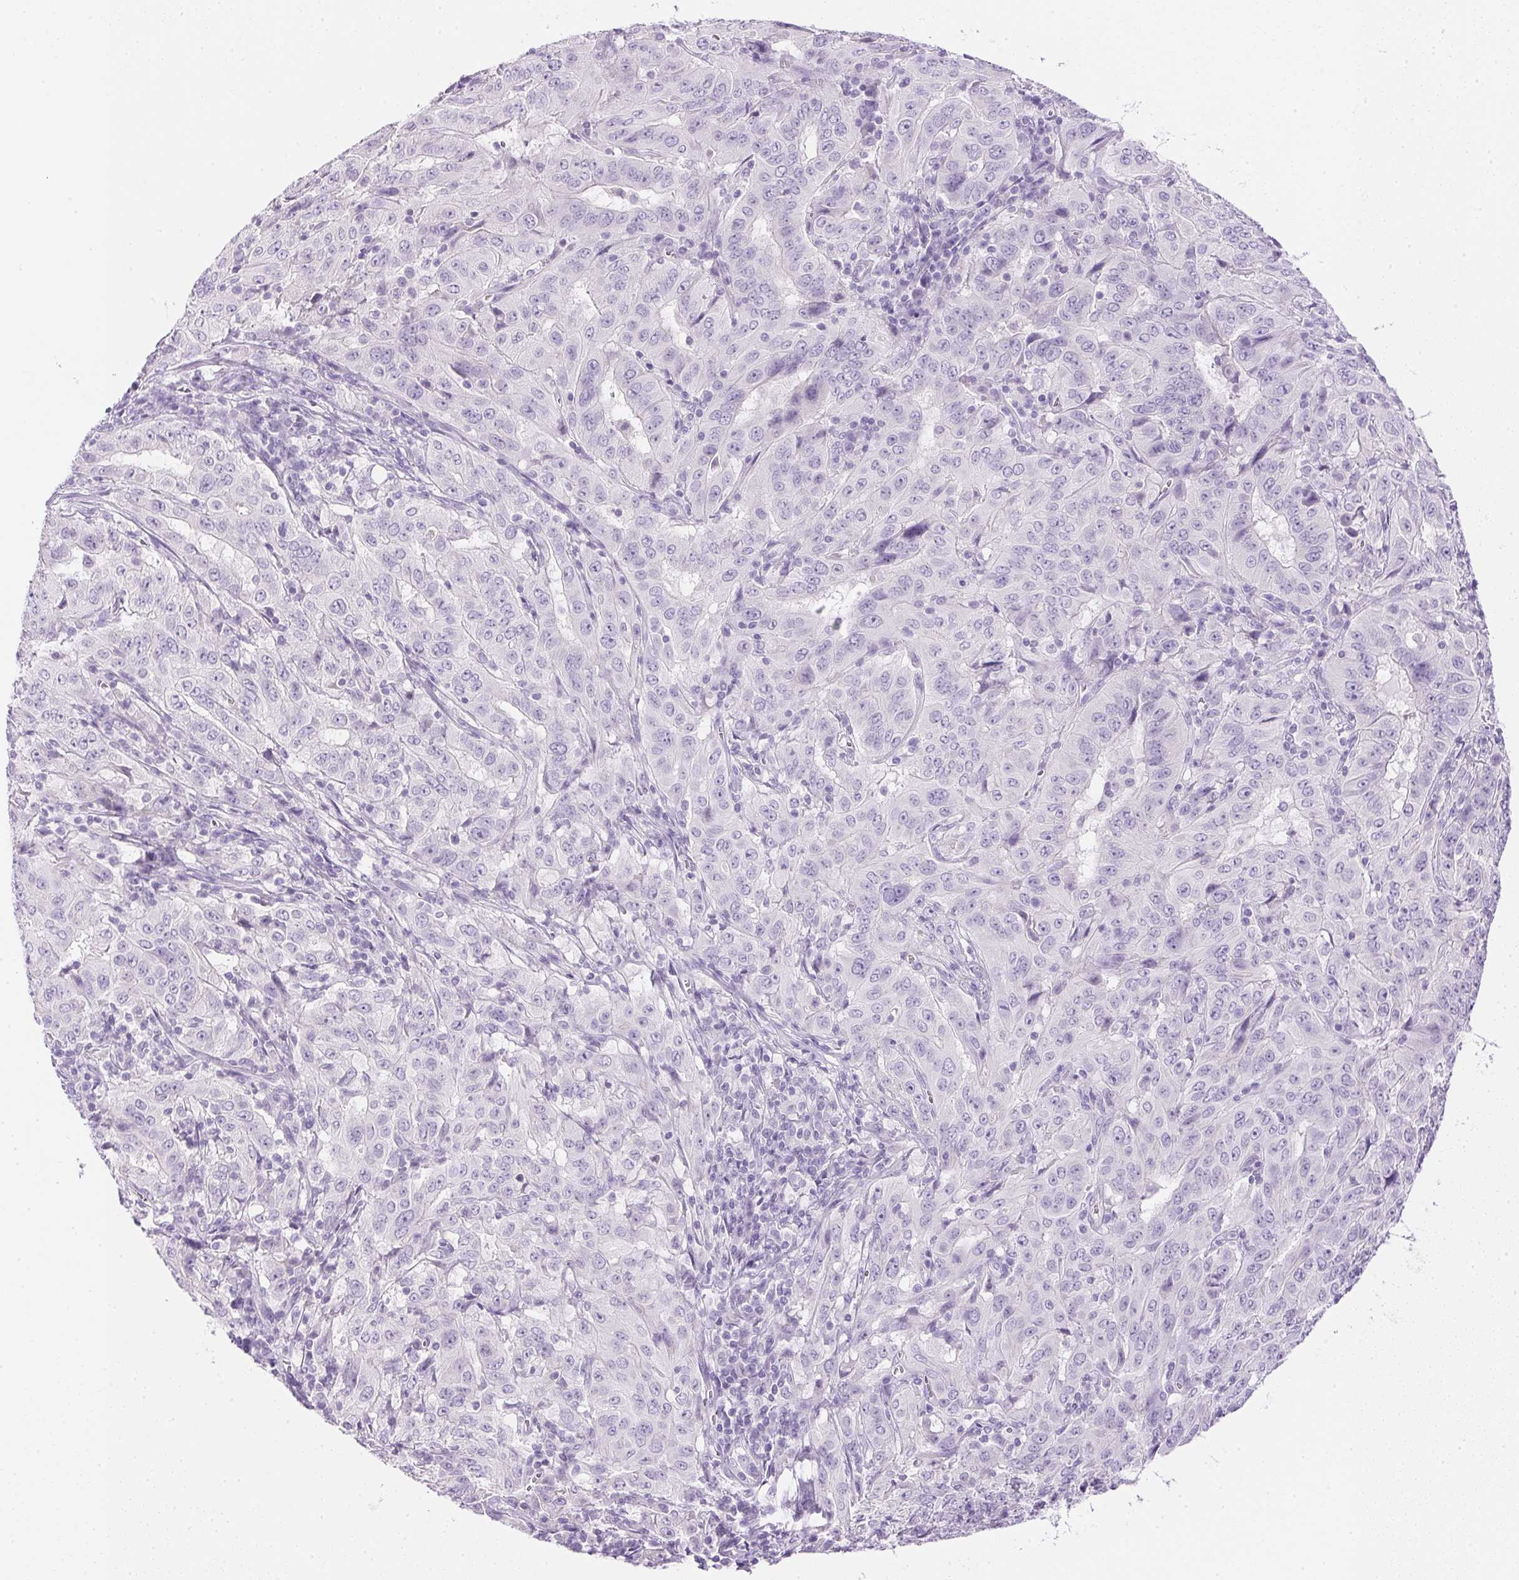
{"staining": {"intensity": "negative", "quantity": "none", "location": "none"}, "tissue": "pancreatic cancer", "cell_type": "Tumor cells", "image_type": "cancer", "snomed": [{"axis": "morphology", "description": "Adenocarcinoma, NOS"}, {"axis": "topography", "description": "Pancreas"}], "caption": "This is an immunohistochemistry (IHC) image of human pancreatic cancer (adenocarcinoma). There is no expression in tumor cells.", "gene": "CTRL", "patient": {"sex": "male", "age": 63}}